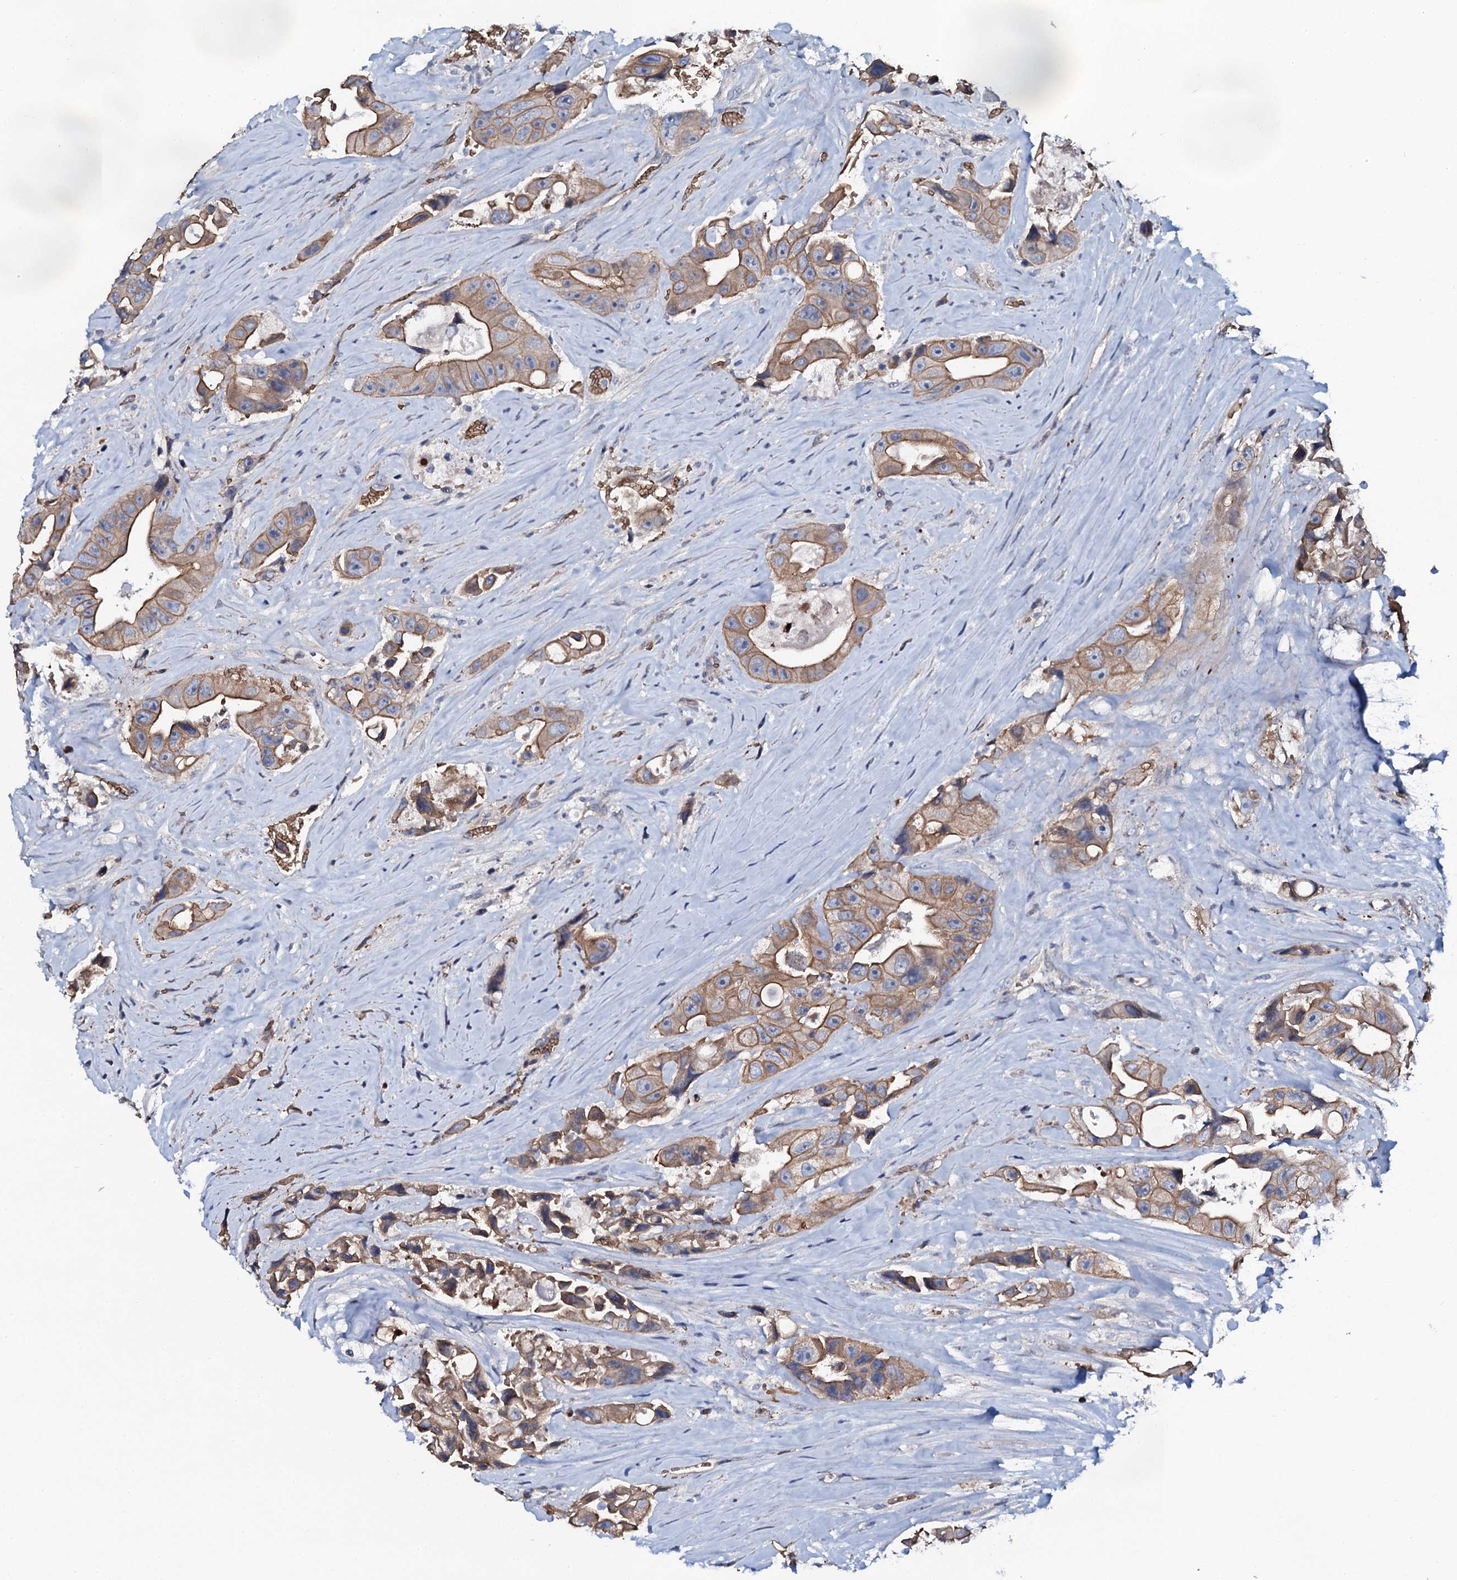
{"staining": {"intensity": "moderate", "quantity": ">75%", "location": "cytoplasmic/membranous"}, "tissue": "colorectal cancer", "cell_type": "Tumor cells", "image_type": "cancer", "snomed": [{"axis": "morphology", "description": "Adenocarcinoma, NOS"}, {"axis": "topography", "description": "Colon"}], "caption": "IHC staining of colorectal cancer (adenocarcinoma), which reveals medium levels of moderate cytoplasmic/membranous expression in about >75% of tumor cells indicating moderate cytoplasmic/membranous protein staining. The staining was performed using DAB (3,3'-diaminobenzidine) (brown) for protein detection and nuclei were counterstained in hematoxylin (blue).", "gene": "C10orf88", "patient": {"sex": "female", "age": 46}}